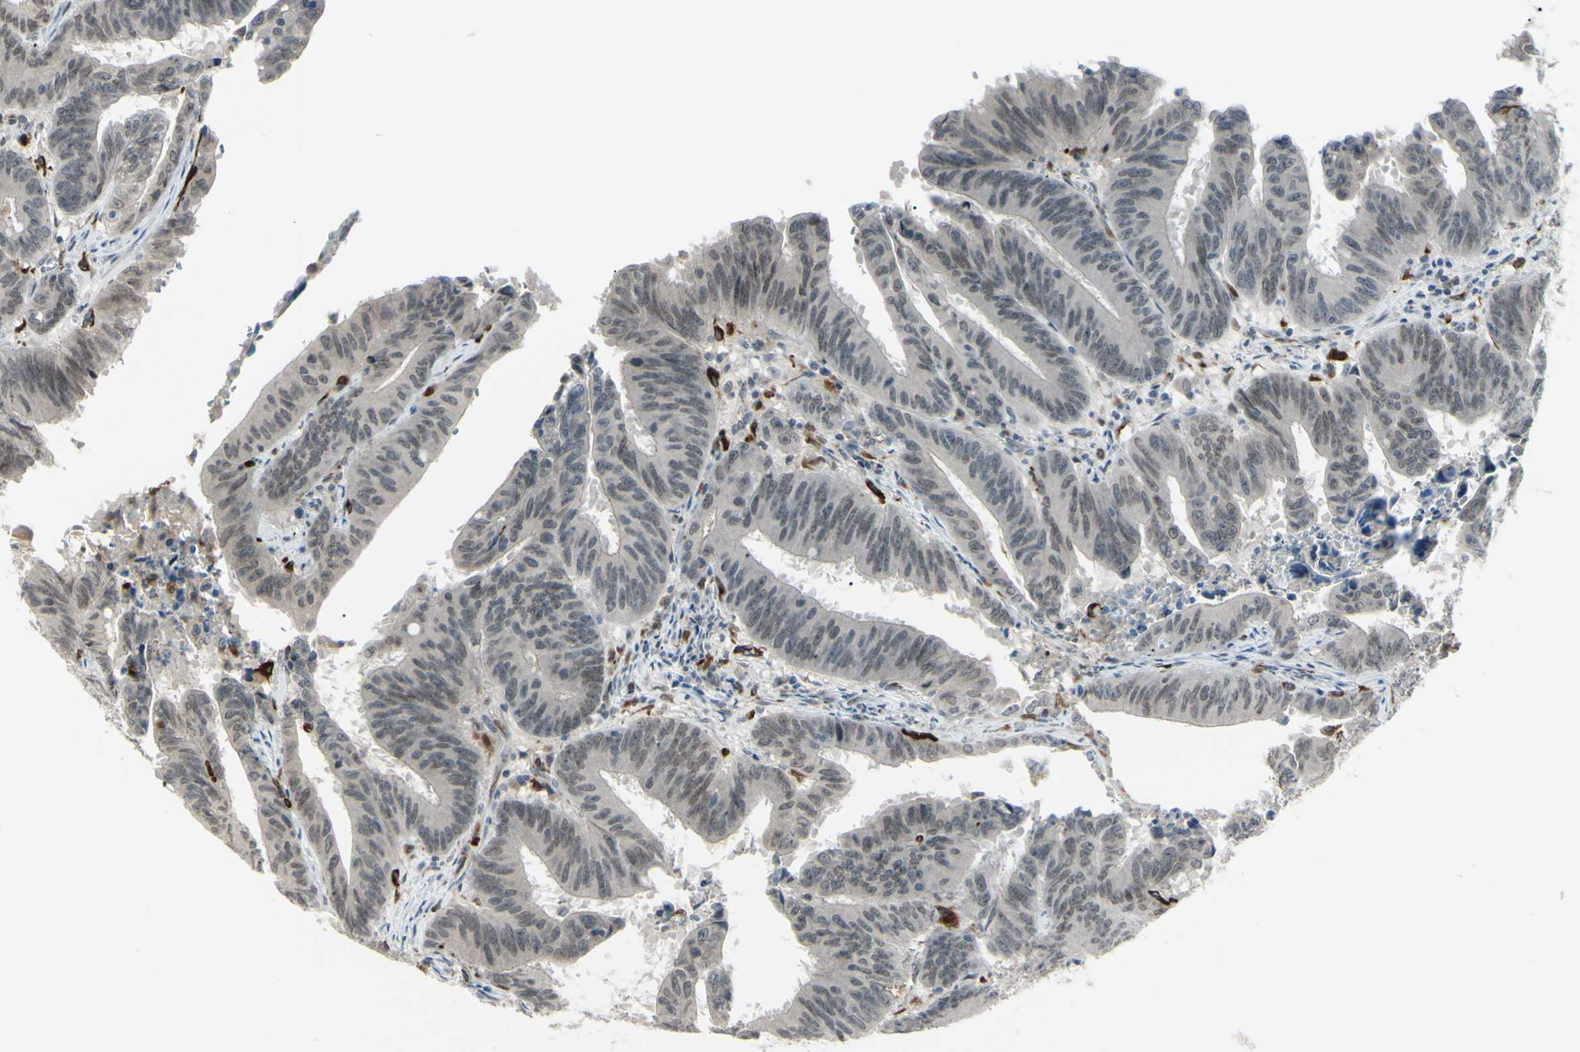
{"staining": {"intensity": "negative", "quantity": "none", "location": "none"}, "tissue": "colorectal cancer", "cell_type": "Tumor cells", "image_type": "cancer", "snomed": [{"axis": "morphology", "description": "Adenocarcinoma, NOS"}, {"axis": "topography", "description": "Colon"}], "caption": "High magnification brightfield microscopy of colorectal adenocarcinoma stained with DAB (brown) and counterstained with hematoxylin (blue): tumor cells show no significant positivity.", "gene": "FGFR2", "patient": {"sex": "male", "age": 45}}